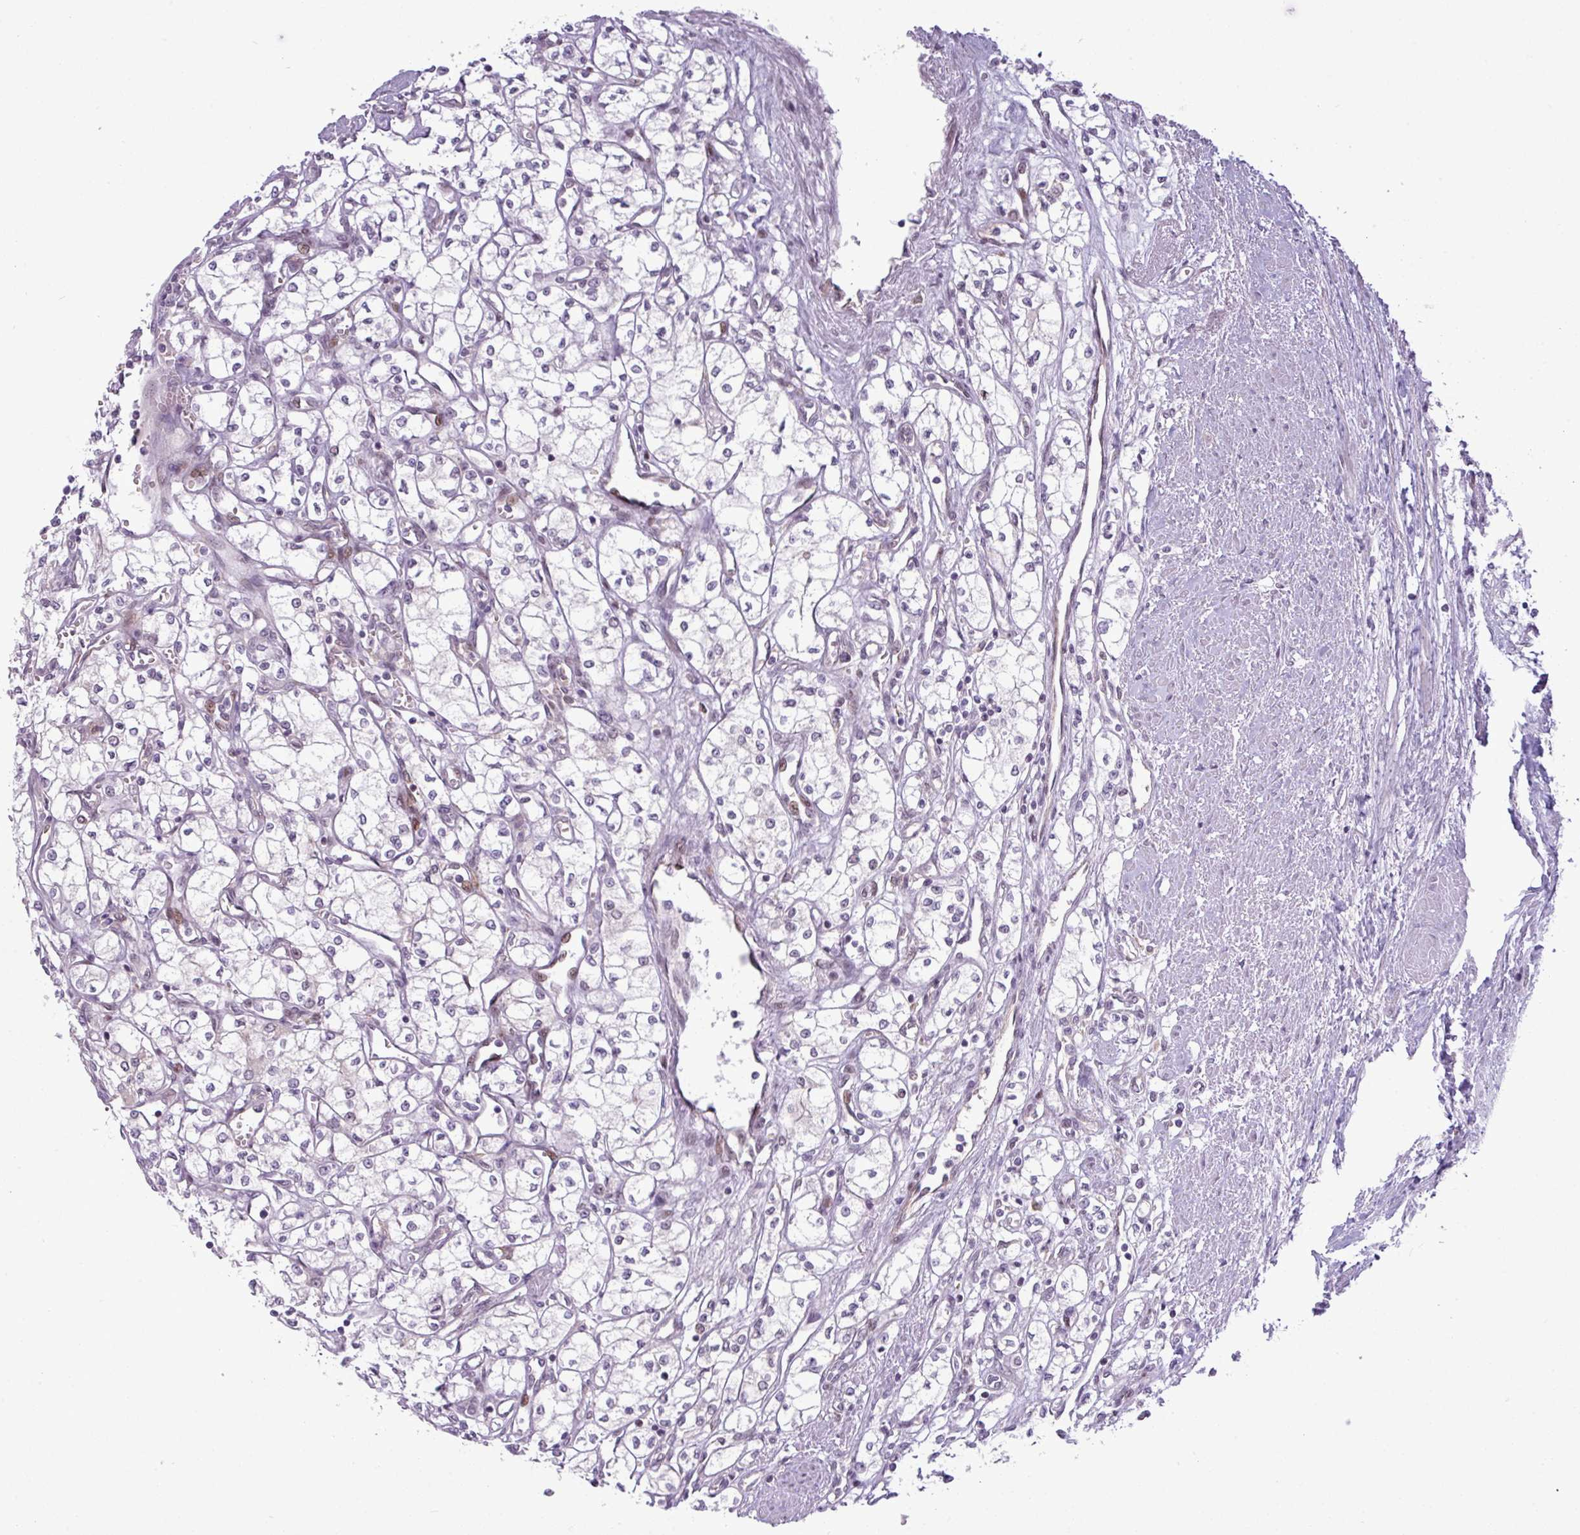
{"staining": {"intensity": "negative", "quantity": "none", "location": "none"}, "tissue": "renal cancer", "cell_type": "Tumor cells", "image_type": "cancer", "snomed": [{"axis": "morphology", "description": "Adenocarcinoma, NOS"}, {"axis": "topography", "description": "Kidney"}], "caption": "Immunohistochemistry (IHC) image of neoplastic tissue: adenocarcinoma (renal) stained with DAB (3,3'-diaminobenzidine) displays no significant protein staining in tumor cells.", "gene": "SLC66A2", "patient": {"sex": "male", "age": 59}}